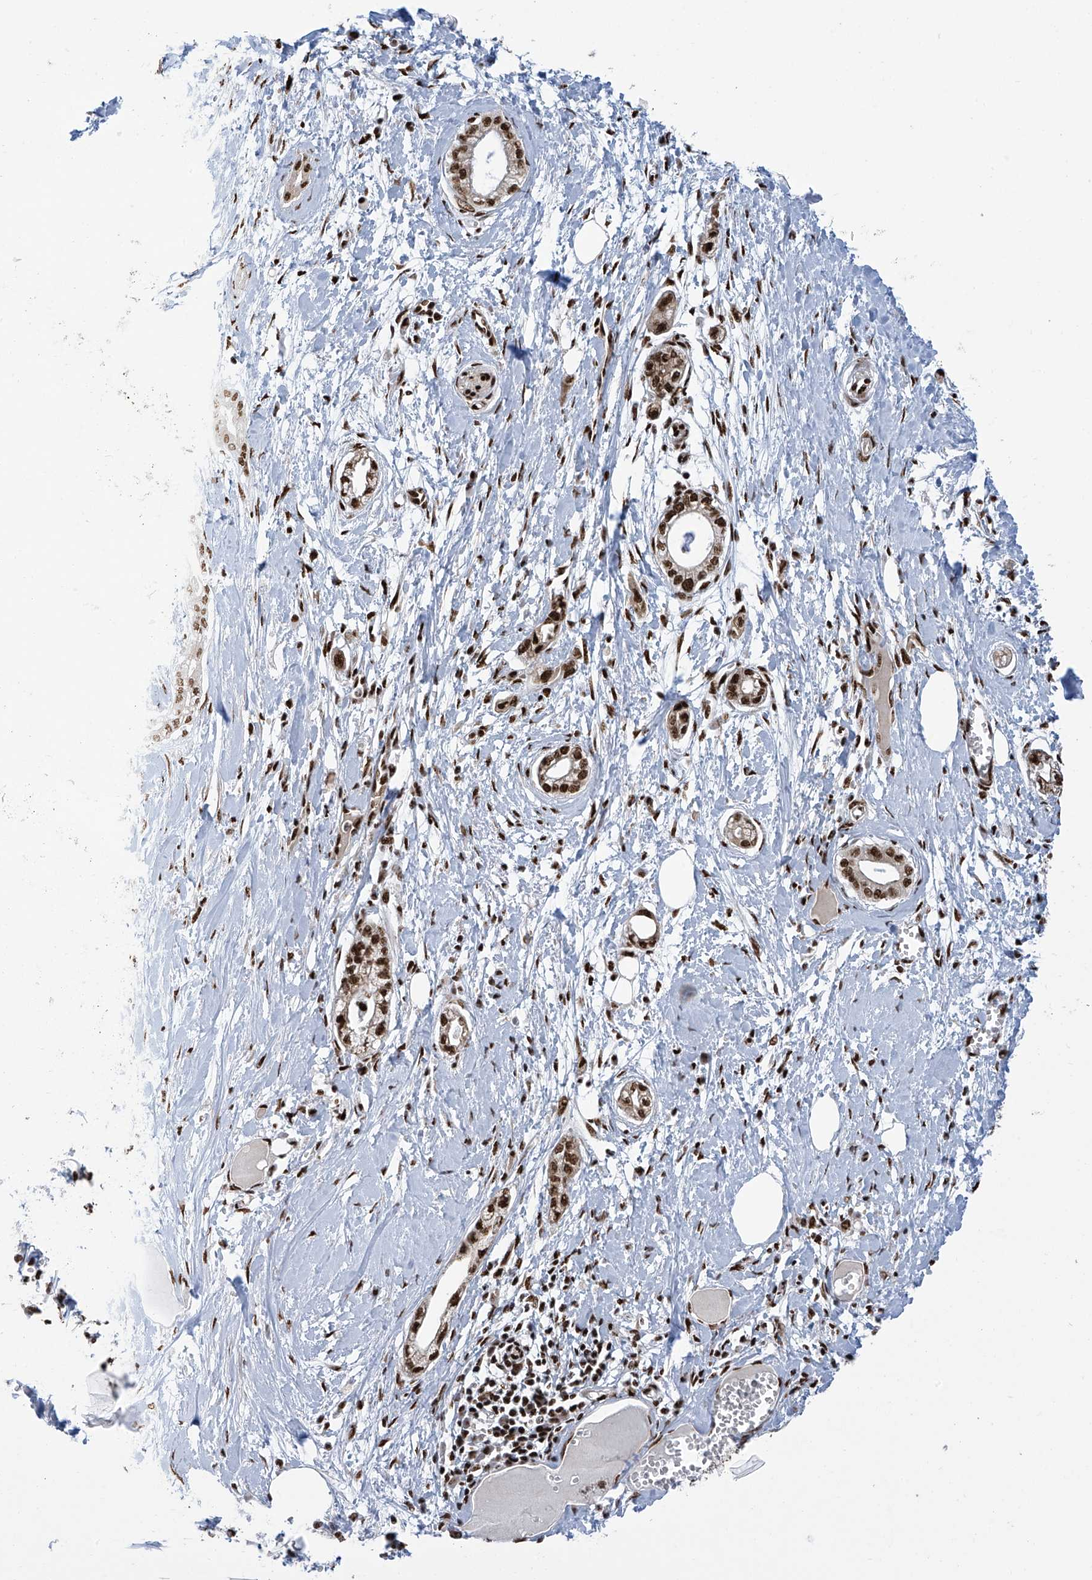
{"staining": {"intensity": "strong", "quantity": ">75%", "location": "nuclear"}, "tissue": "pancreatic cancer", "cell_type": "Tumor cells", "image_type": "cancer", "snomed": [{"axis": "morphology", "description": "Adenocarcinoma, NOS"}, {"axis": "topography", "description": "Pancreas"}], "caption": "The micrograph exhibits a brown stain indicating the presence of a protein in the nuclear of tumor cells in pancreatic cancer.", "gene": "APLF", "patient": {"sex": "male", "age": 68}}